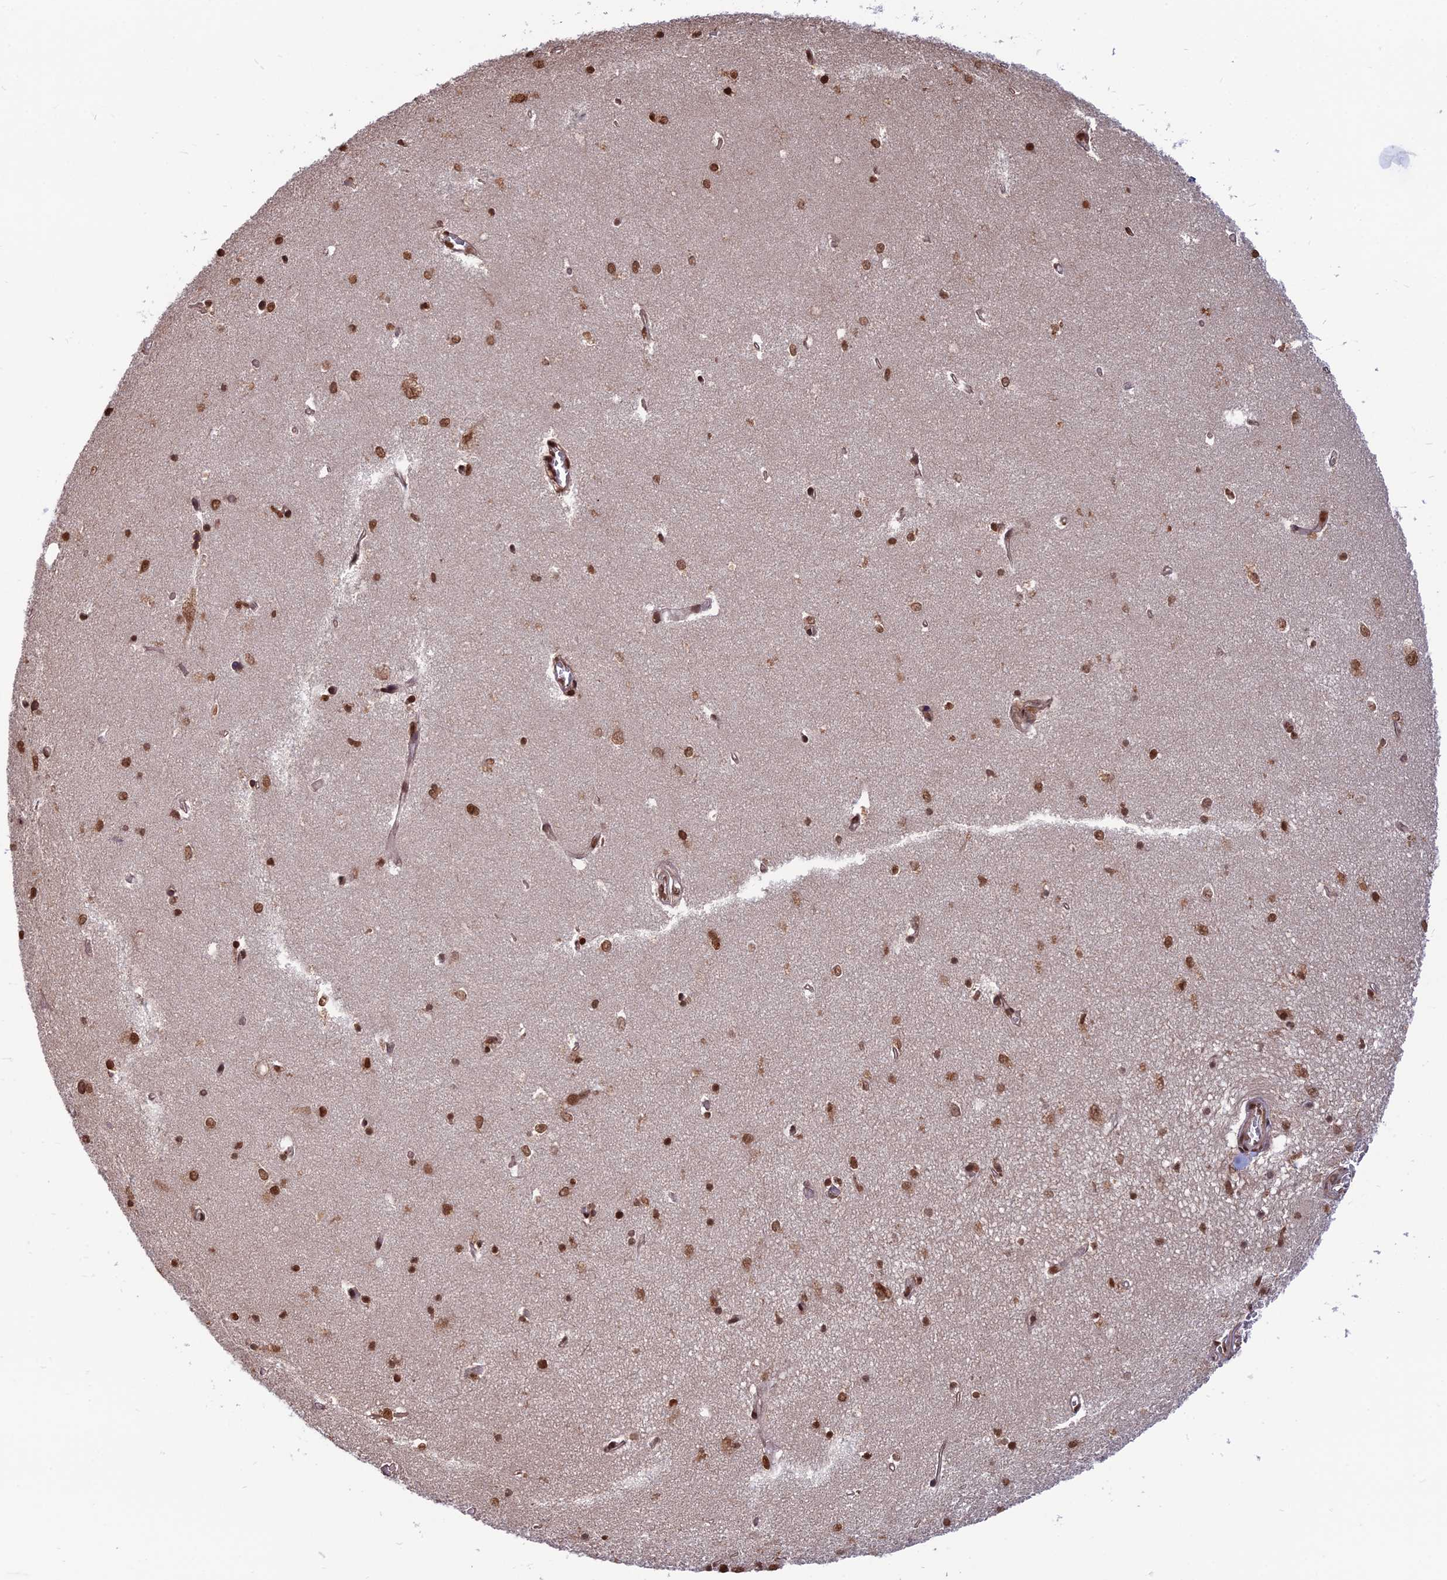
{"staining": {"intensity": "moderate", "quantity": ">75%", "location": "nuclear"}, "tissue": "hippocampus", "cell_type": "Glial cells", "image_type": "normal", "snomed": [{"axis": "morphology", "description": "Normal tissue, NOS"}, {"axis": "topography", "description": "Hippocampus"}], "caption": "A high-resolution histopathology image shows immunohistochemistry staining of normal hippocampus, which shows moderate nuclear expression in approximately >75% of glial cells. The staining was performed using DAB (3,3'-diaminobenzidine) to visualize the protein expression in brown, while the nuclei were stained in blue with hematoxylin (Magnification: 20x).", "gene": "OPA3", "patient": {"sex": "female", "age": 64}}